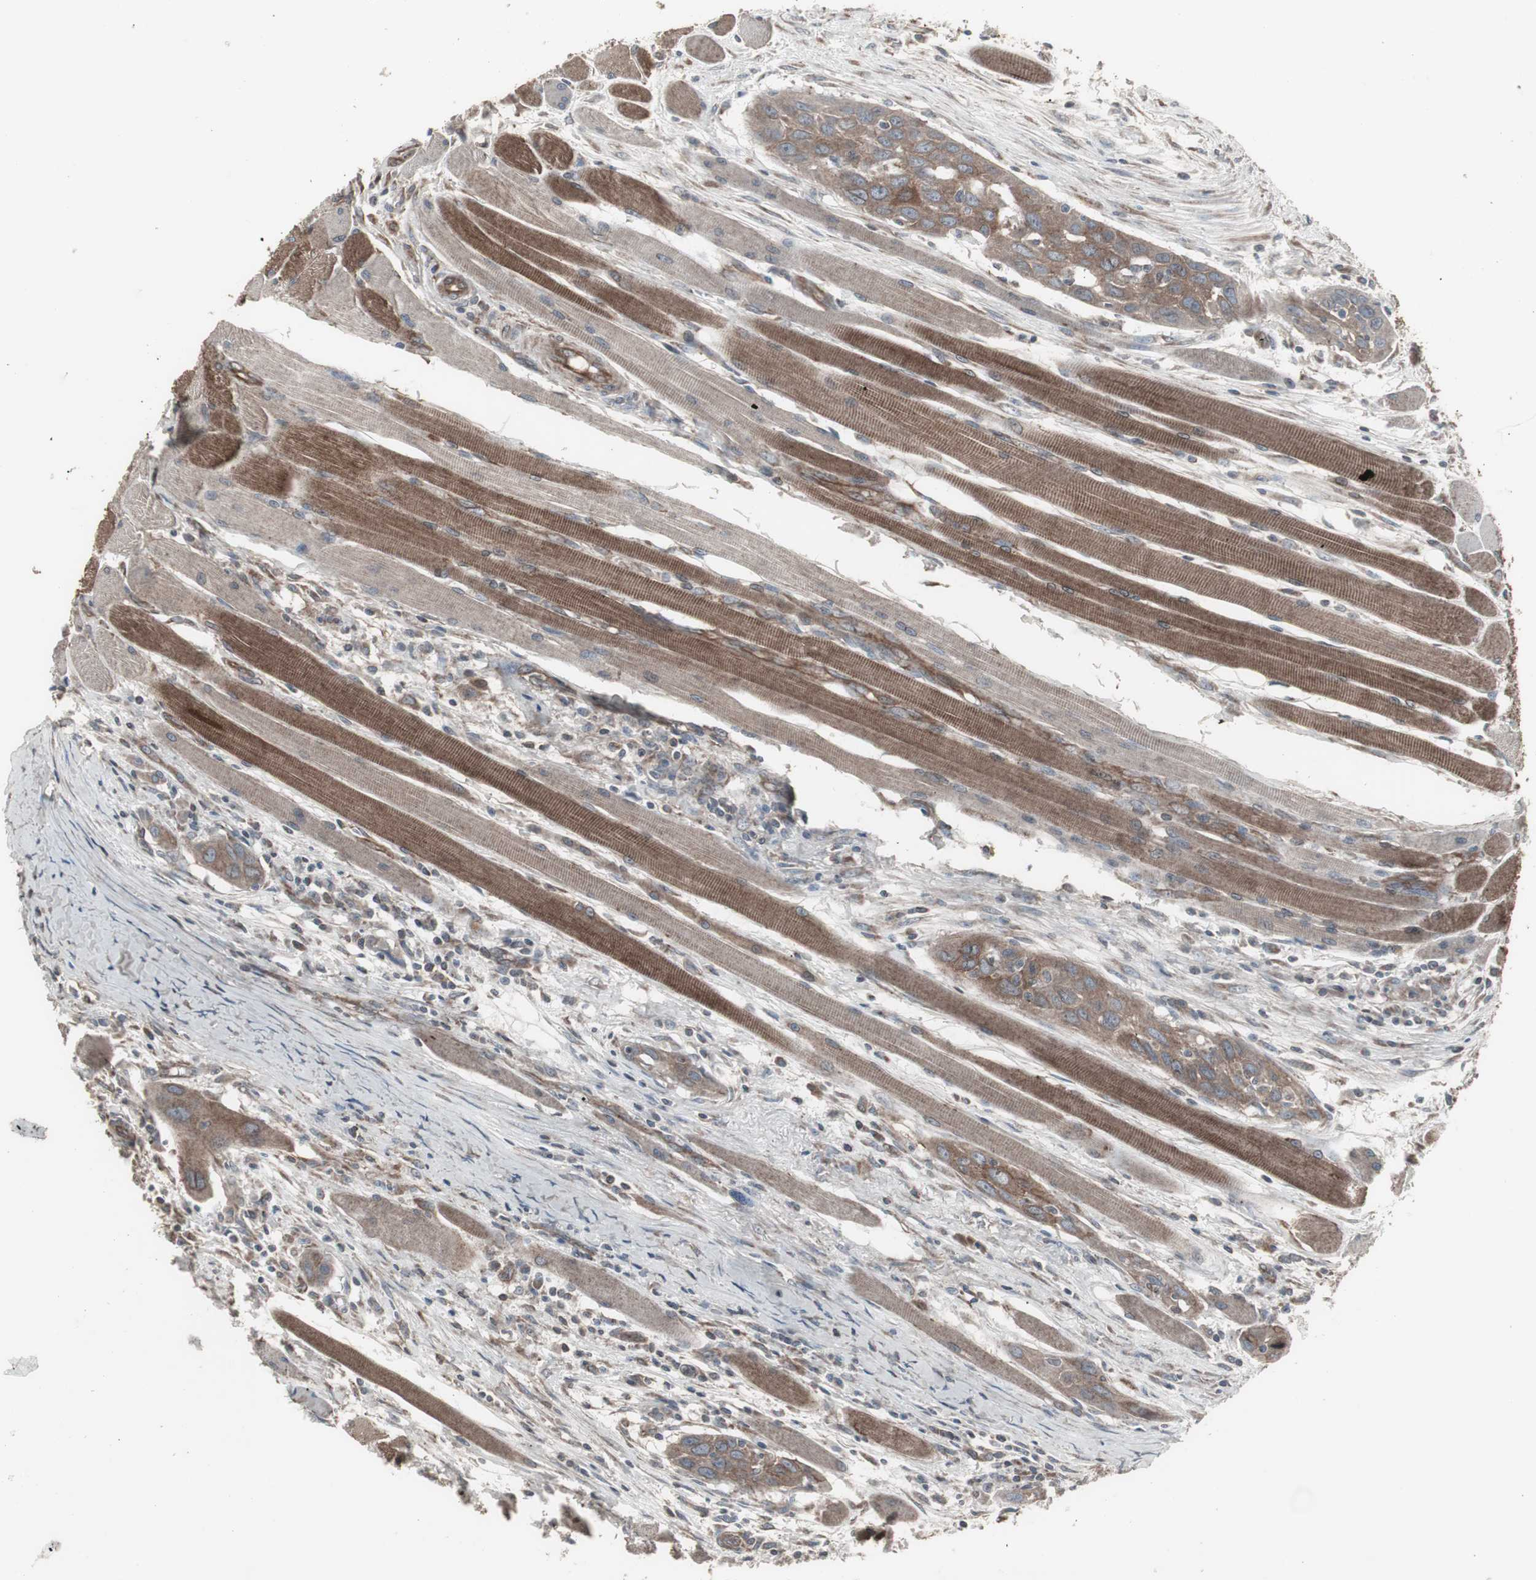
{"staining": {"intensity": "weak", "quantity": "25%-75%", "location": "cytoplasmic/membranous"}, "tissue": "head and neck cancer", "cell_type": "Tumor cells", "image_type": "cancer", "snomed": [{"axis": "morphology", "description": "Squamous cell carcinoma, NOS"}, {"axis": "topography", "description": "Oral tissue"}, {"axis": "topography", "description": "Head-Neck"}], "caption": "Weak cytoplasmic/membranous positivity is seen in about 25%-75% of tumor cells in squamous cell carcinoma (head and neck).", "gene": "SSTR2", "patient": {"sex": "female", "age": 50}}